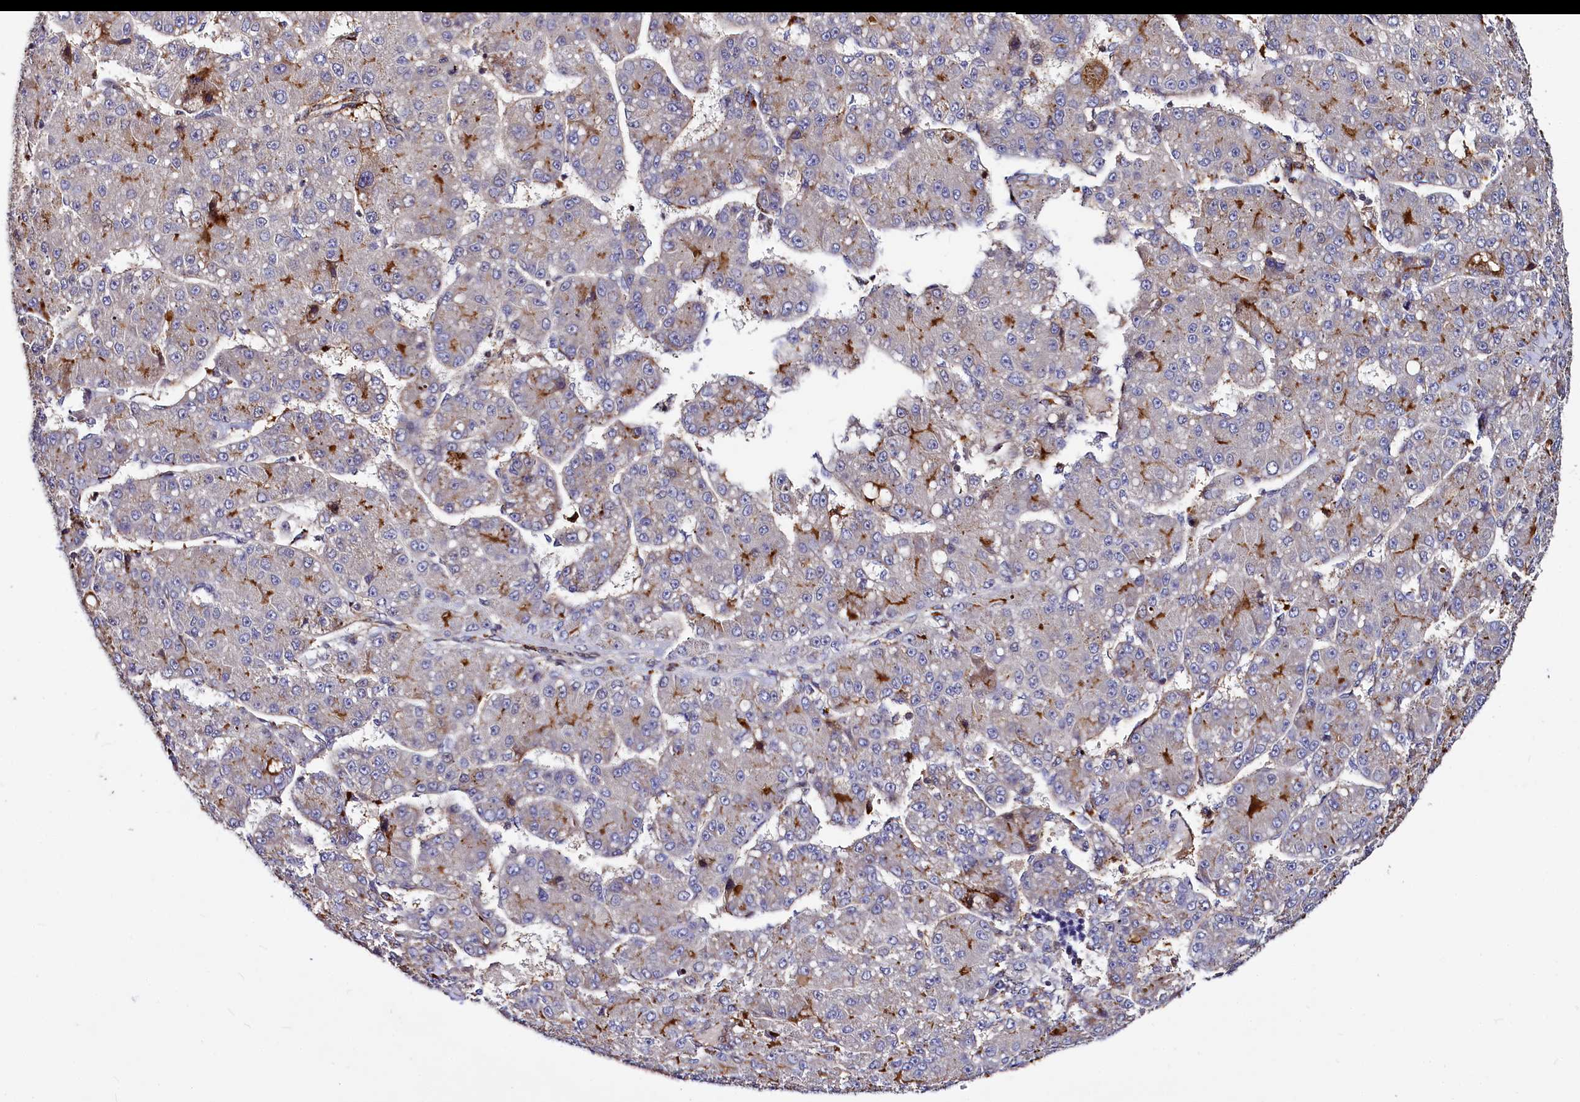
{"staining": {"intensity": "negative", "quantity": "none", "location": "none"}, "tissue": "liver cancer", "cell_type": "Tumor cells", "image_type": "cancer", "snomed": [{"axis": "morphology", "description": "Carcinoma, Hepatocellular, NOS"}, {"axis": "topography", "description": "Liver"}], "caption": "Hepatocellular carcinoma (liver) stained for a protein using IHC shows no positivity tumor cells.", "gene": "ATG101", "patient": {"sex": "male", "age": 67}}